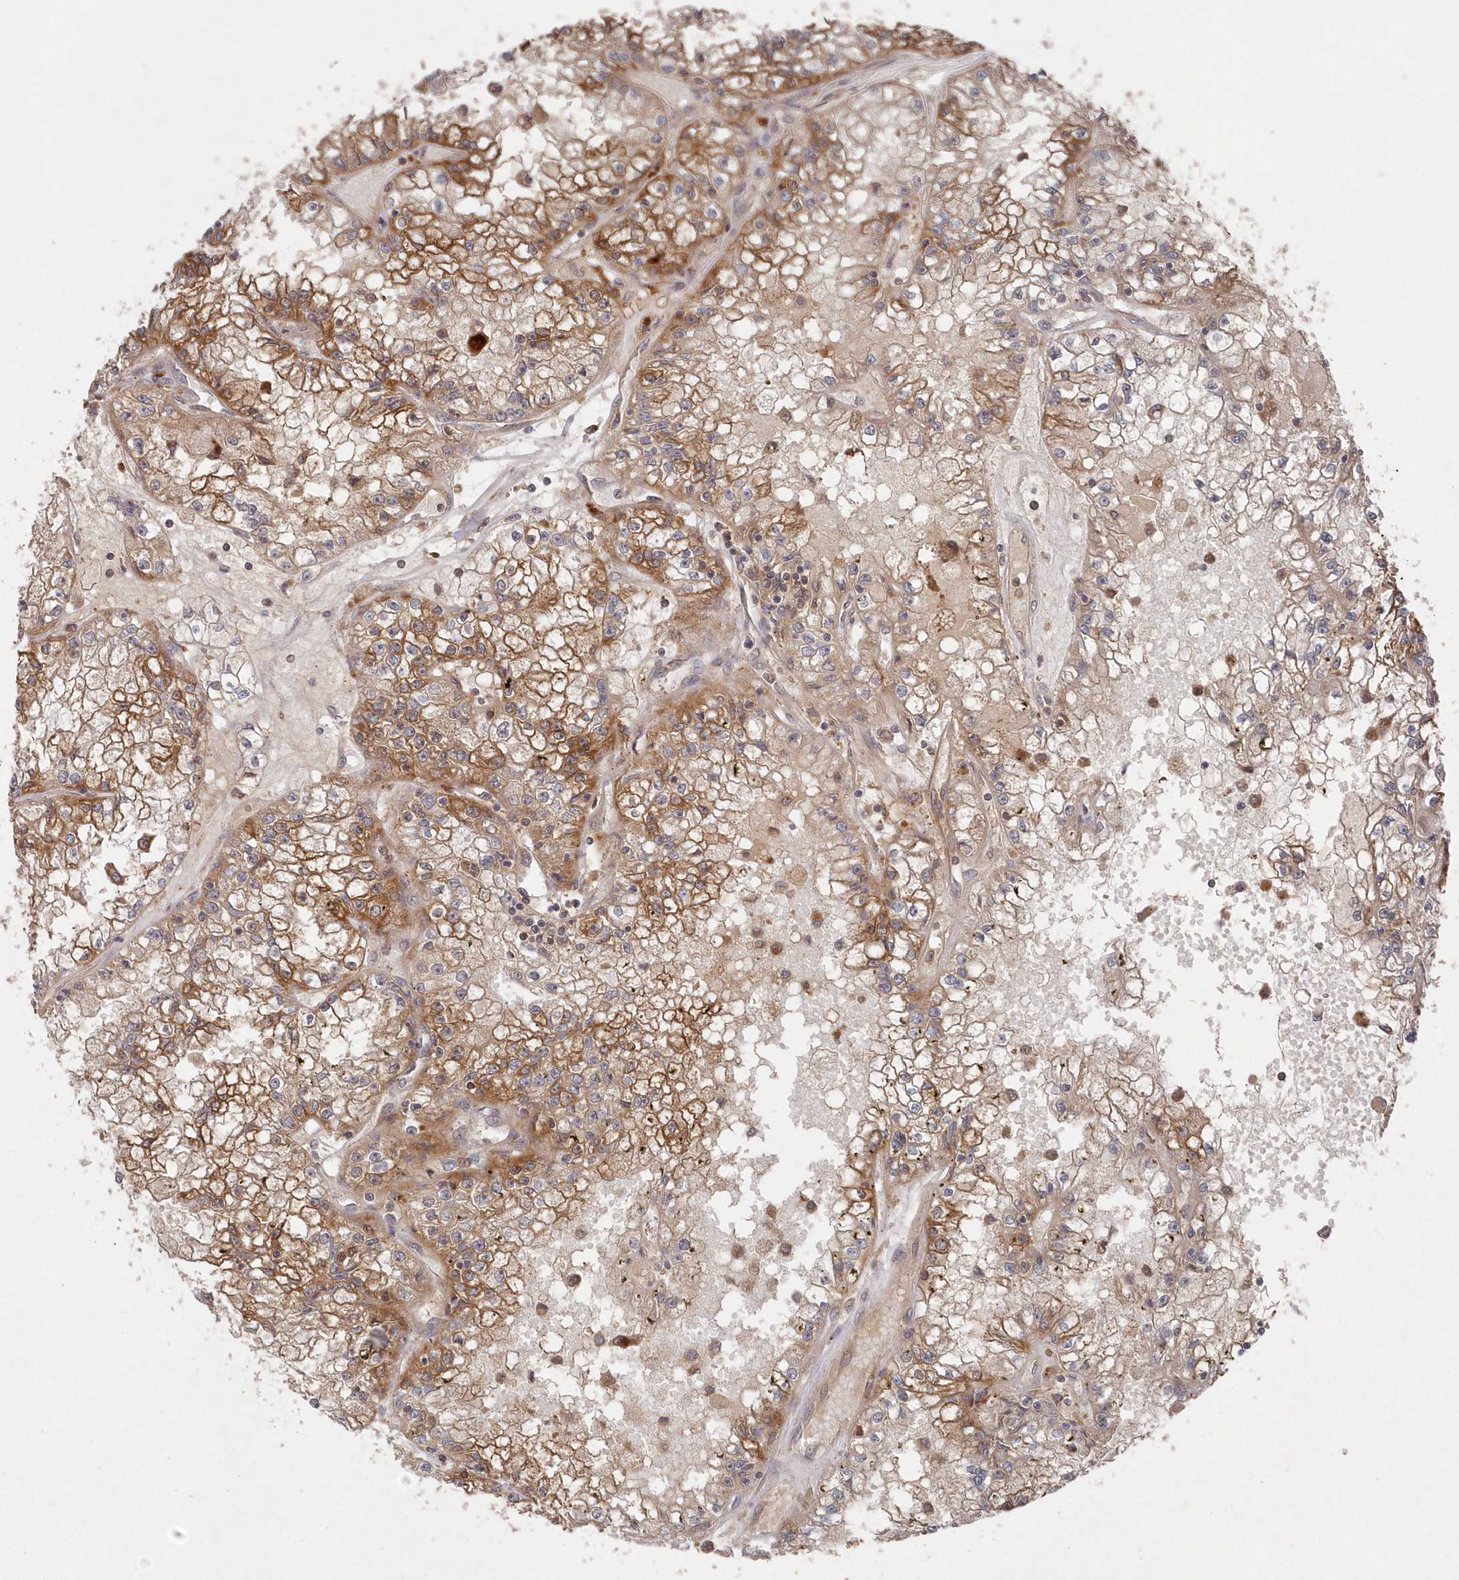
{"staining": {"intensity": "moderate", "quantity": "25%-75%", "location": "cytoplasmic/membranous"}, "tissue": "renal cancer", "cell_type": "Tumor cells", "image_type": "cancer", "snomed": [{"axis": "morphology", "description": "Adenocarcinoma, NOS"}, {"axis": "topography", "description": "Kidney"}], "caption": "High-power microscopy captured an IHC histopathology image of adenocarcinoma (renal), revealing moderate cytoplasmic/membranous staining in approximately 25%-75% of tumor cells.", "gene": "ASNSD1", "patient": {"sex": "male", "age": 56}}